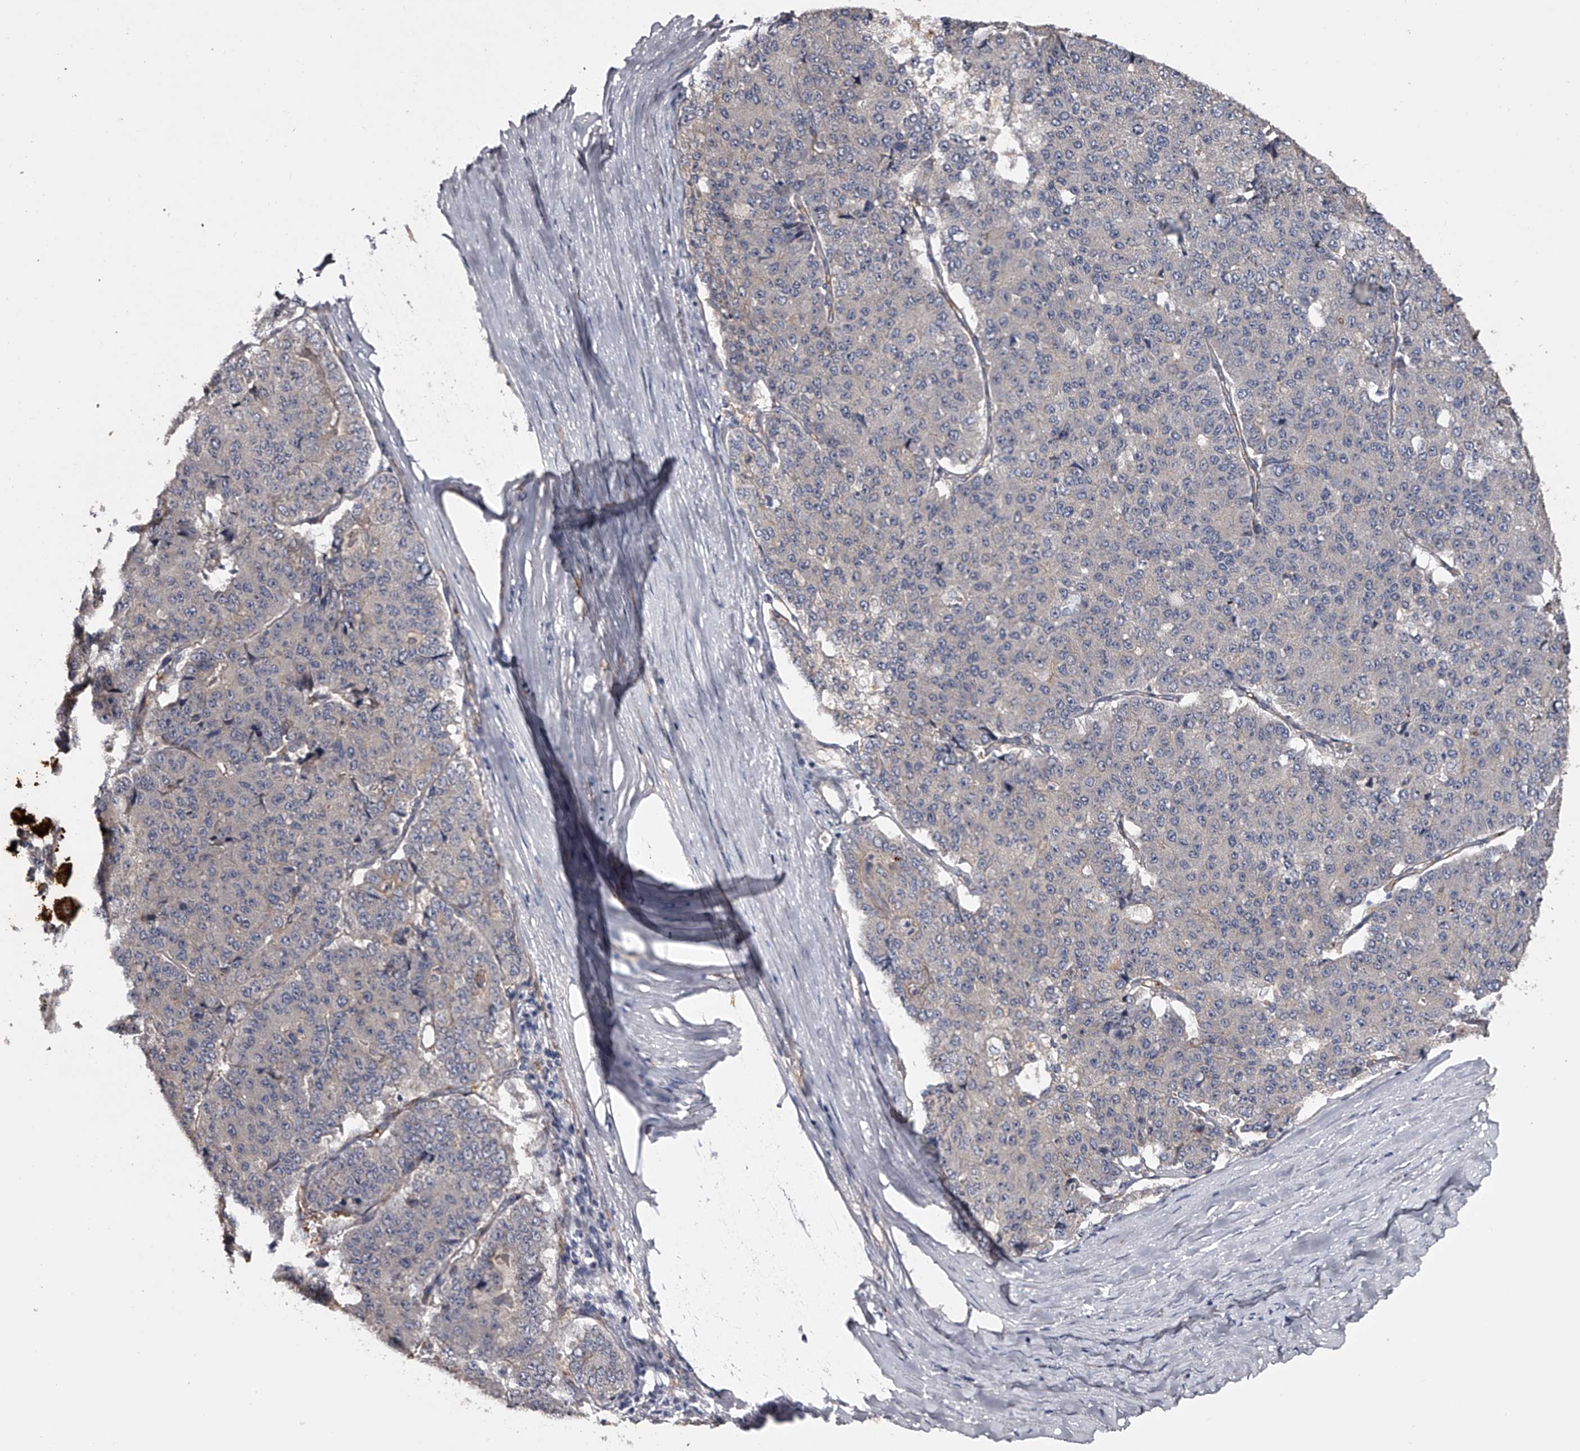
{"staining": {"intensity": "negative", "quantity": "none", "location": "none"}, "tissue": "pancreatic cancer", "cell_type": "Tumor cells", "image_type": "cancer", "snomed": [{"axis": "morphology", "description": "Adenocarcinoma, NOS"}, {"axis": "topography", "description": "Pancreas"}], "caption": "Tumor cells are negative for protein expression in human pancreatic cancer.", "gene": "MDN1", "patient": {"sex": "male", "age": 50}}